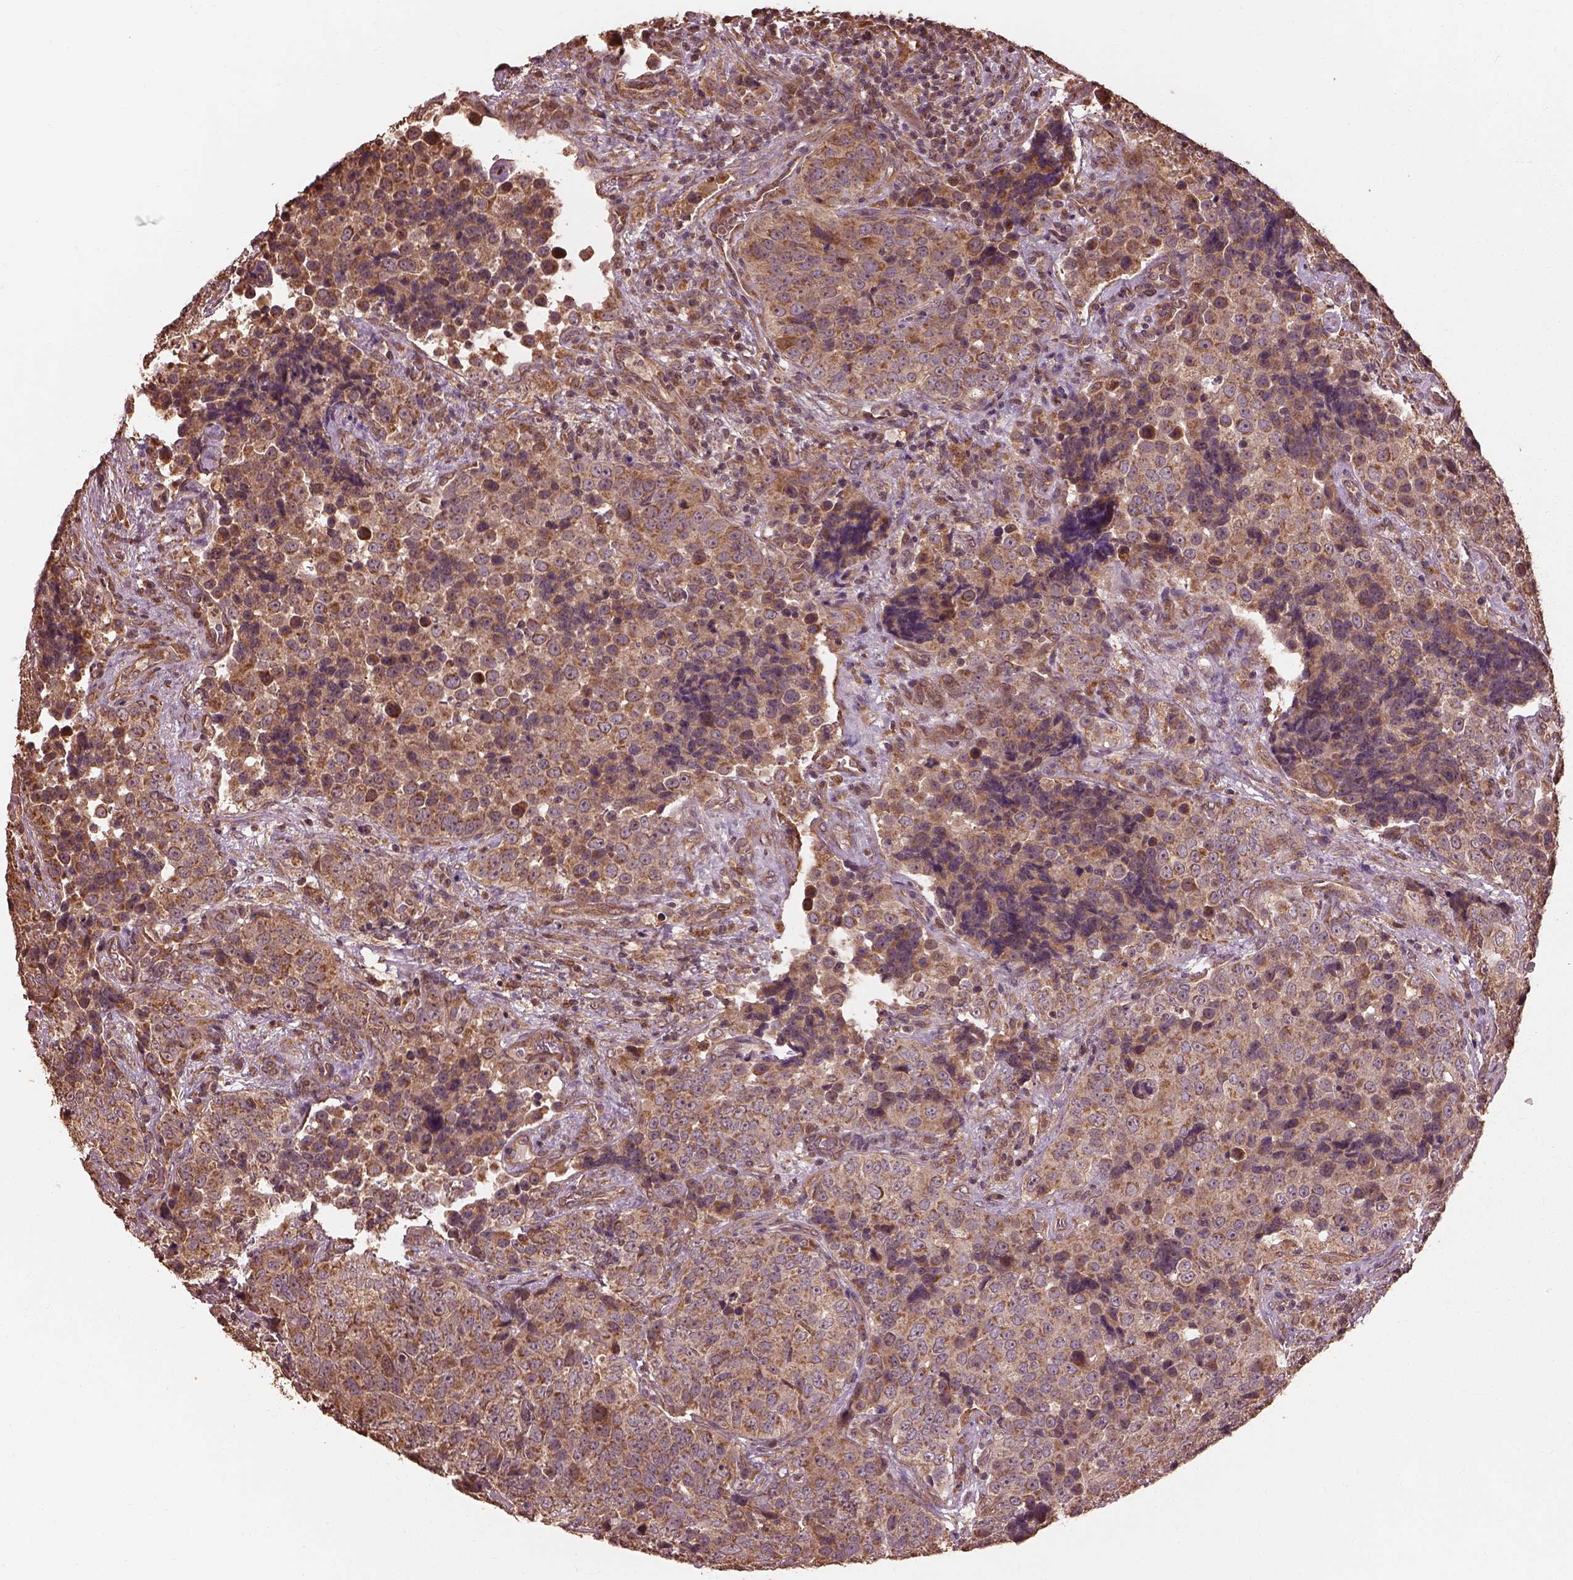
{"staining": {"intensity": "moderate", "quantity": ">75%", "location": "cytoplasmic/membranous"}, "tissue": "urothelial cancer", "cell_type": "Tumor cells", "image_type": "cancer", "snomed": [{"axis": "morphology", "description": "Urothelial carcinoma, NOS"}, {"axis": "topography", "description": "Urinary bladder"}], "caption": "Urothelial cancer stained for a protein (brown) demonstrates moderate cytoplasmic/membranous positive expression in approximately >75% of tumor cells.", "gene": "METTL4", "patient": {"sex": "male", "age": 52}}